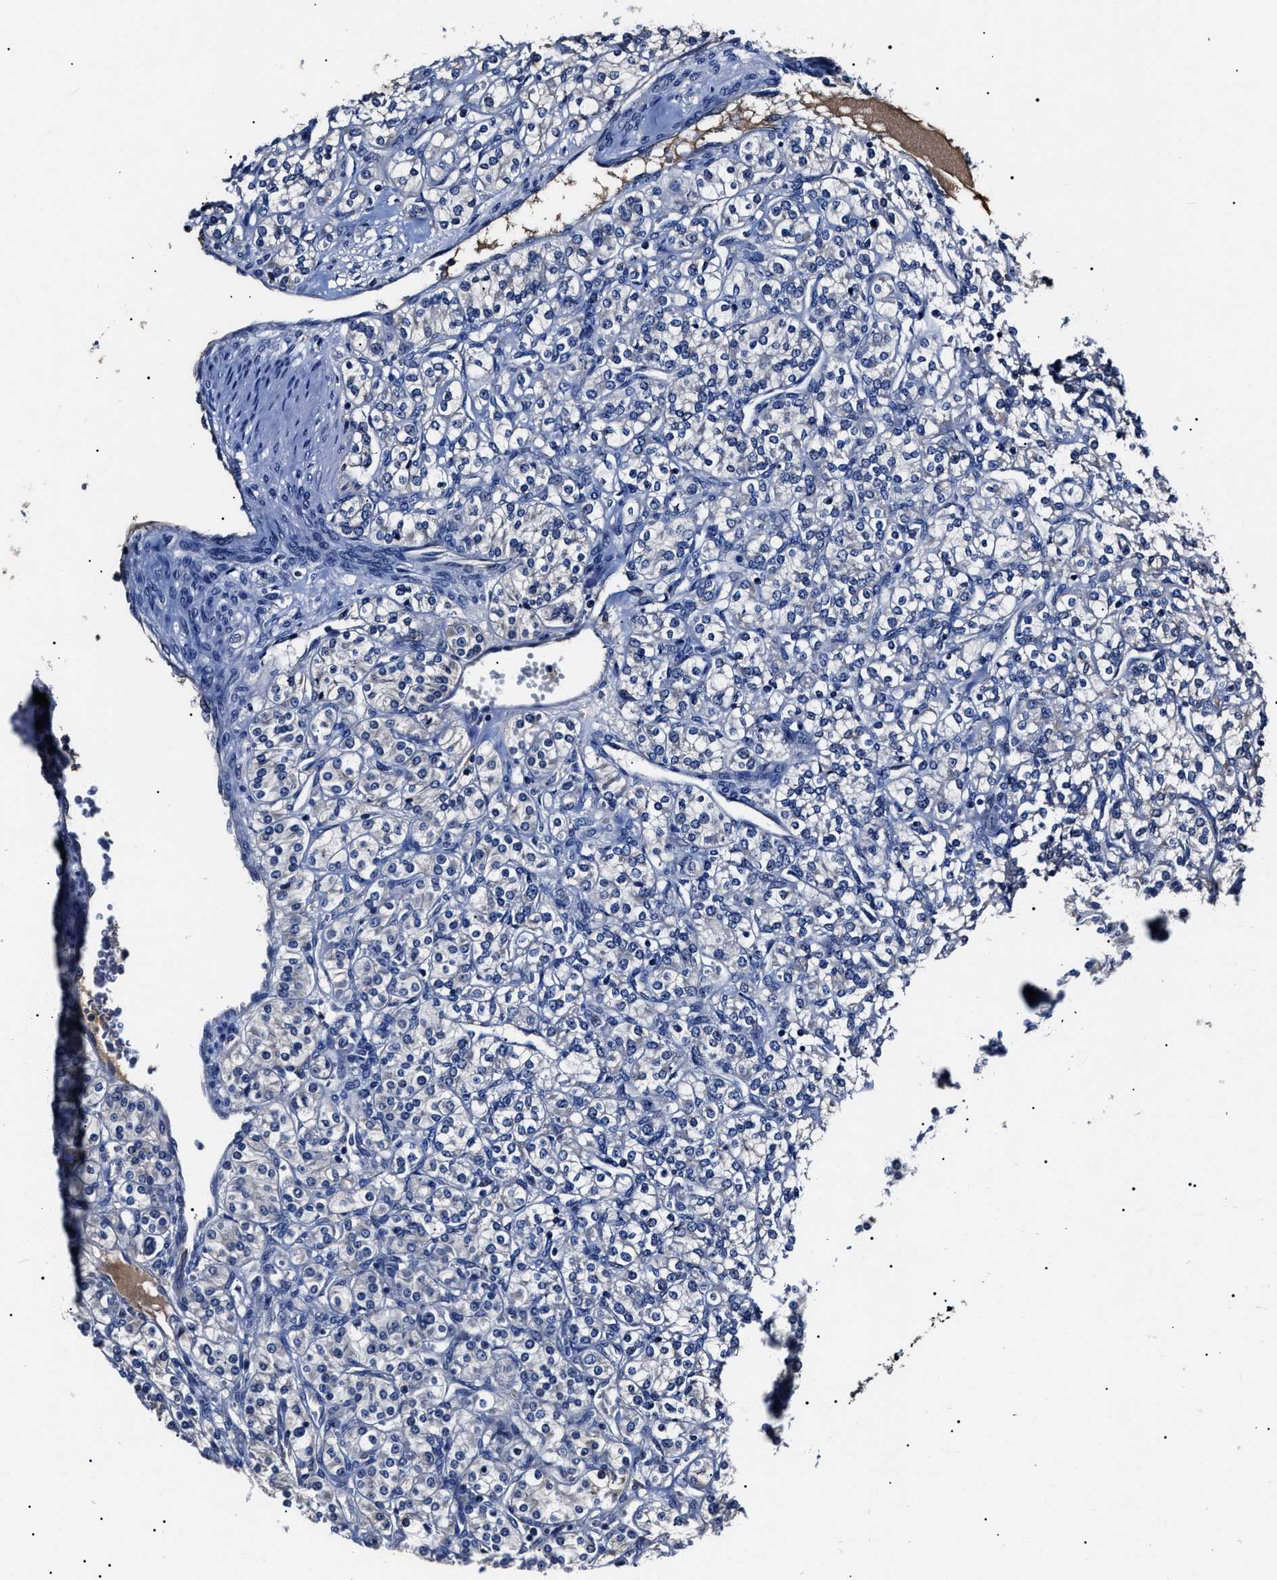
{"staining": {"intensity": "negative", "quantity": "none", "location": "none"}, "tissue": "renal cancer", "cell_type": "Tumor cells", "image_type": "cancer", "snomed": [{"axis": "morphology", "description": "Adenocarcinoma, NOS"}, {"axis": "topography", "description": "Kidney"}], "caption": "This is a image of immunohistochemistry (IHC) staining of renal cancer (adenocarcinoma), which shows no positivity in tumor cells.", "gene": "IFT81", "patient": {"sex": "male", "age": 77}}